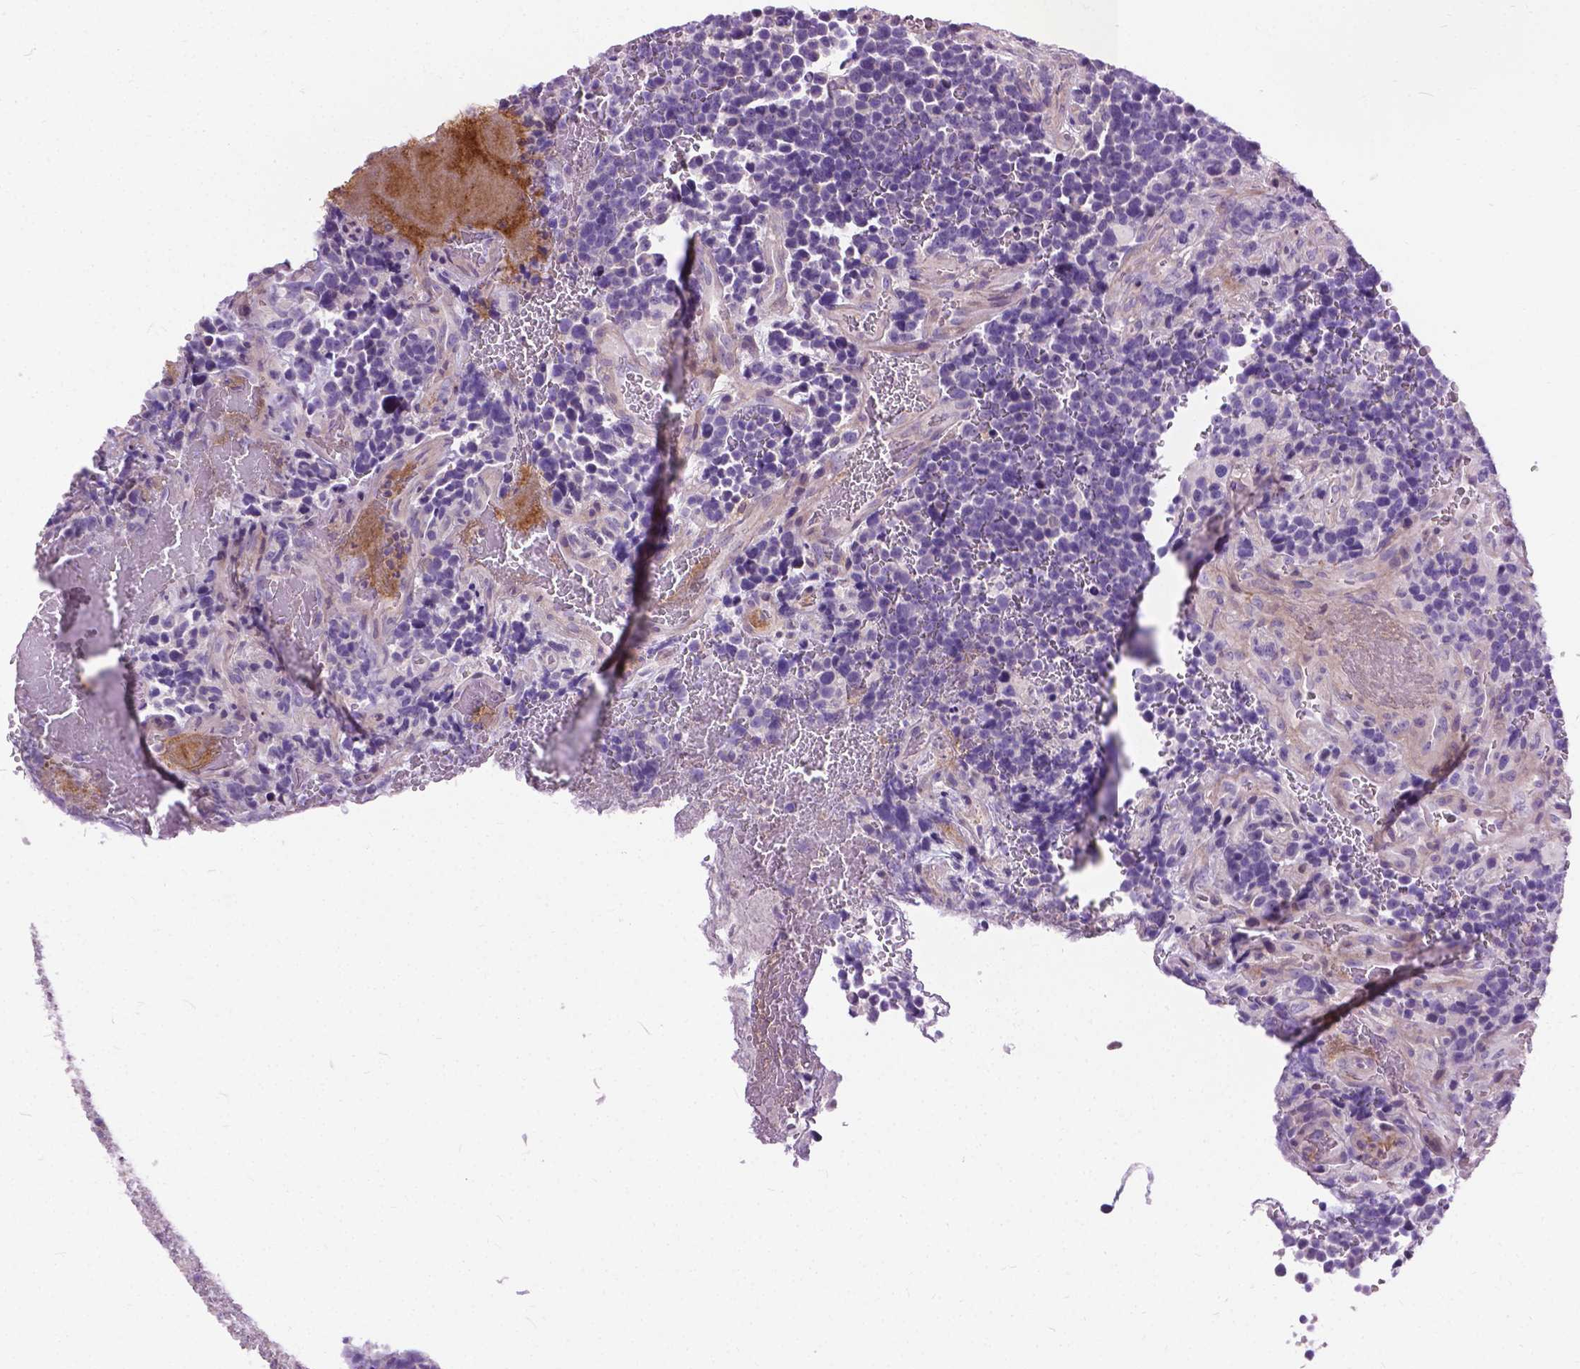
{"staining": {"intensity": "negative", "quantity": "none", "location": "none"}, "tissue": "glioma", "cell_type": "Tumor cells", "image_type": "cancer", "snomed": [{"axis": "morphology", "description": "Glioma, malignant, High grade"}, {"axis": "topography", "description": "Brain"}], "caption": "Tumor cells show no significant protein positivity in malignant glioma (high-grade).", "gene": "JAK3", "patient": {"sex": "male", "age": 33}}